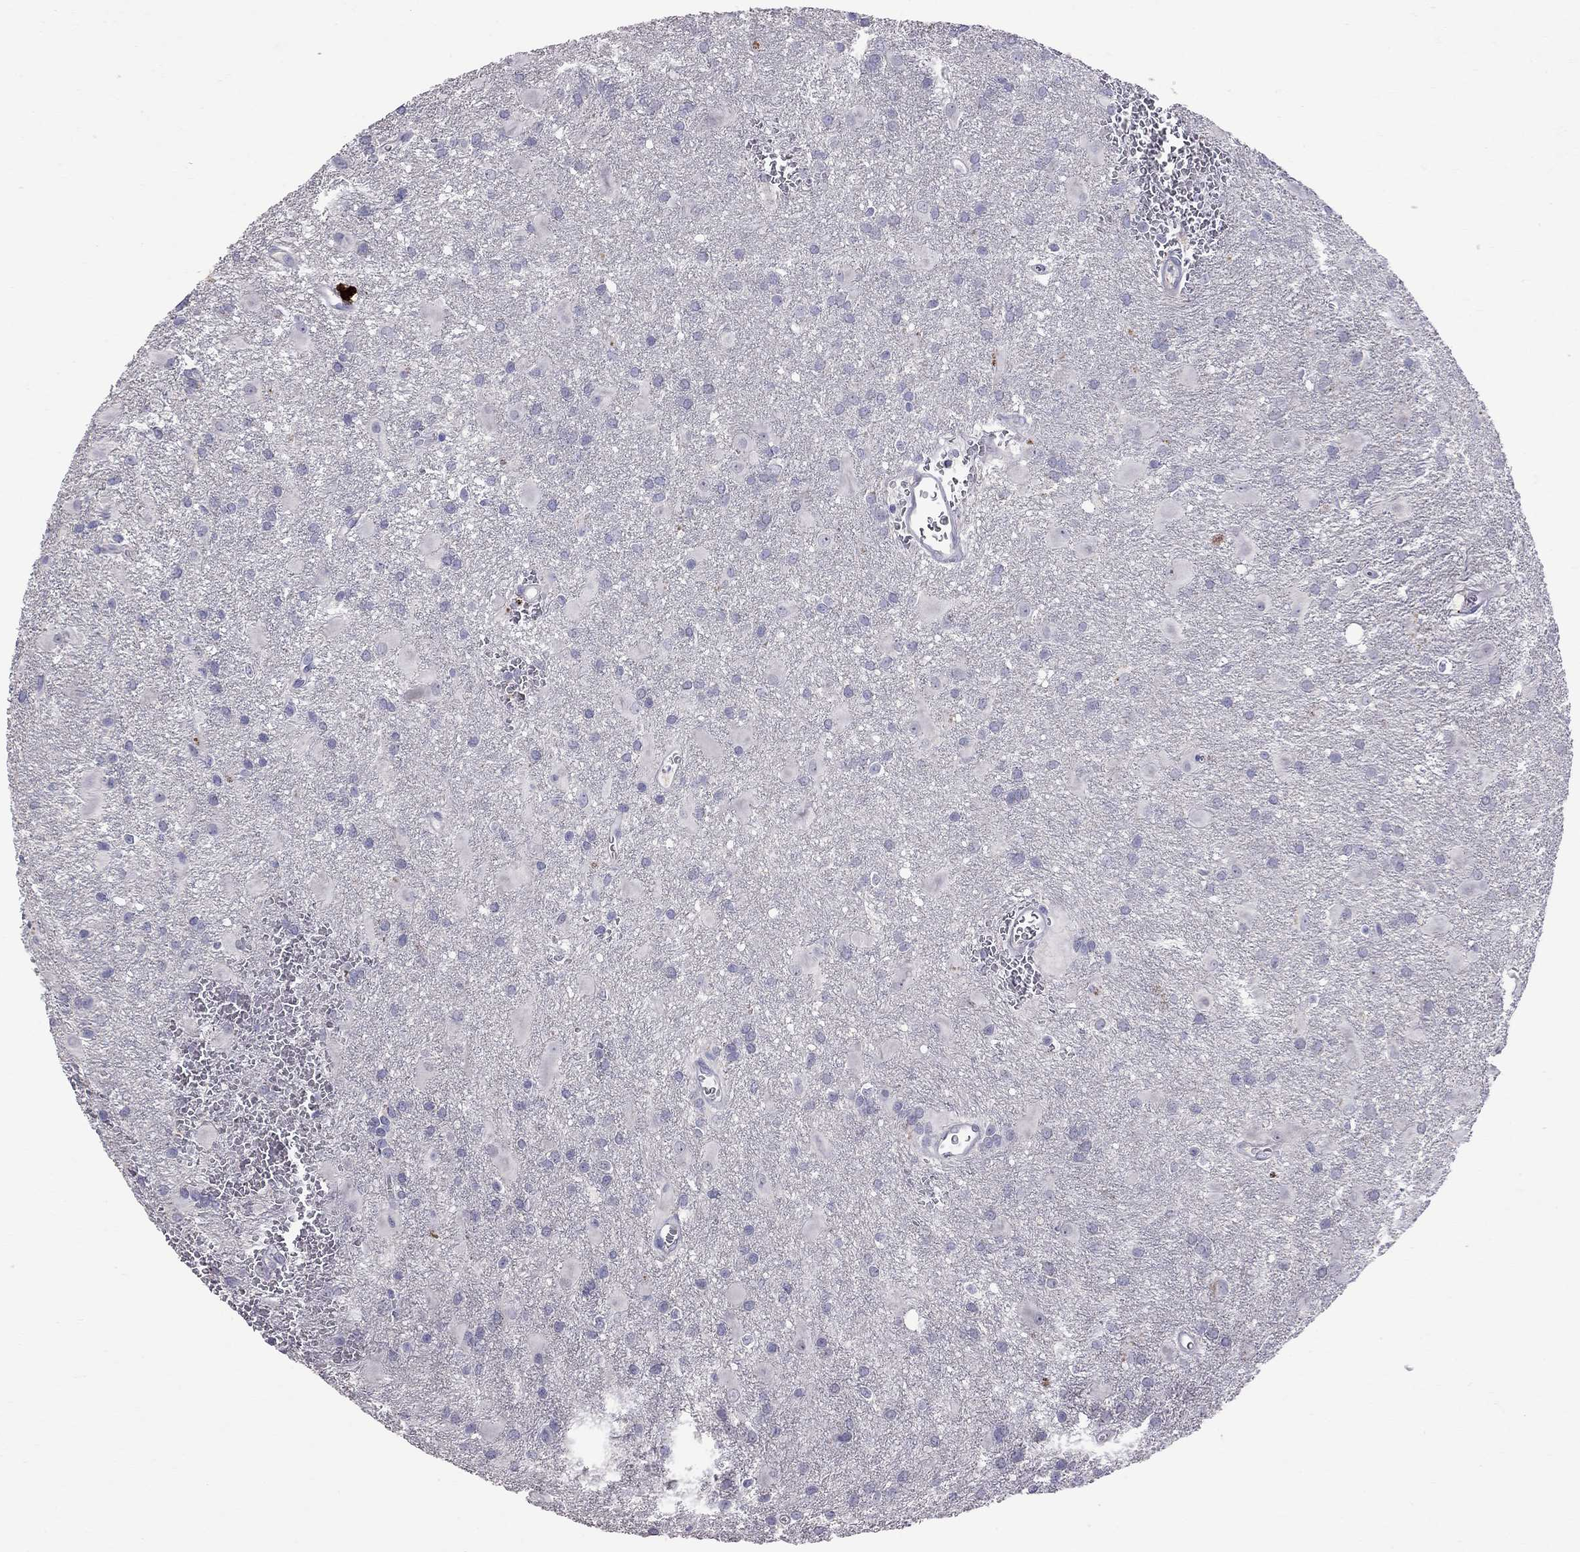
{"staining": {"intensity": "negative", "quantity": "none", "location": "none"}, "tissue": "glioma", "cell_type": "Tumor cells", "image_type": "cancer", "snomed": [{"axis": "morphology", "description": "Glioma, malignant, Low grade"}, {"axis": "topography", "description": "Brain"}], "caption": "High power microscopy micrograph of an immunohistochemistry (IHC) photomicrograph of glioma, revealing no significant expression in tumor cells.", "gene": "CFAP91", "patient": {"sex": "male", "age": 58}}